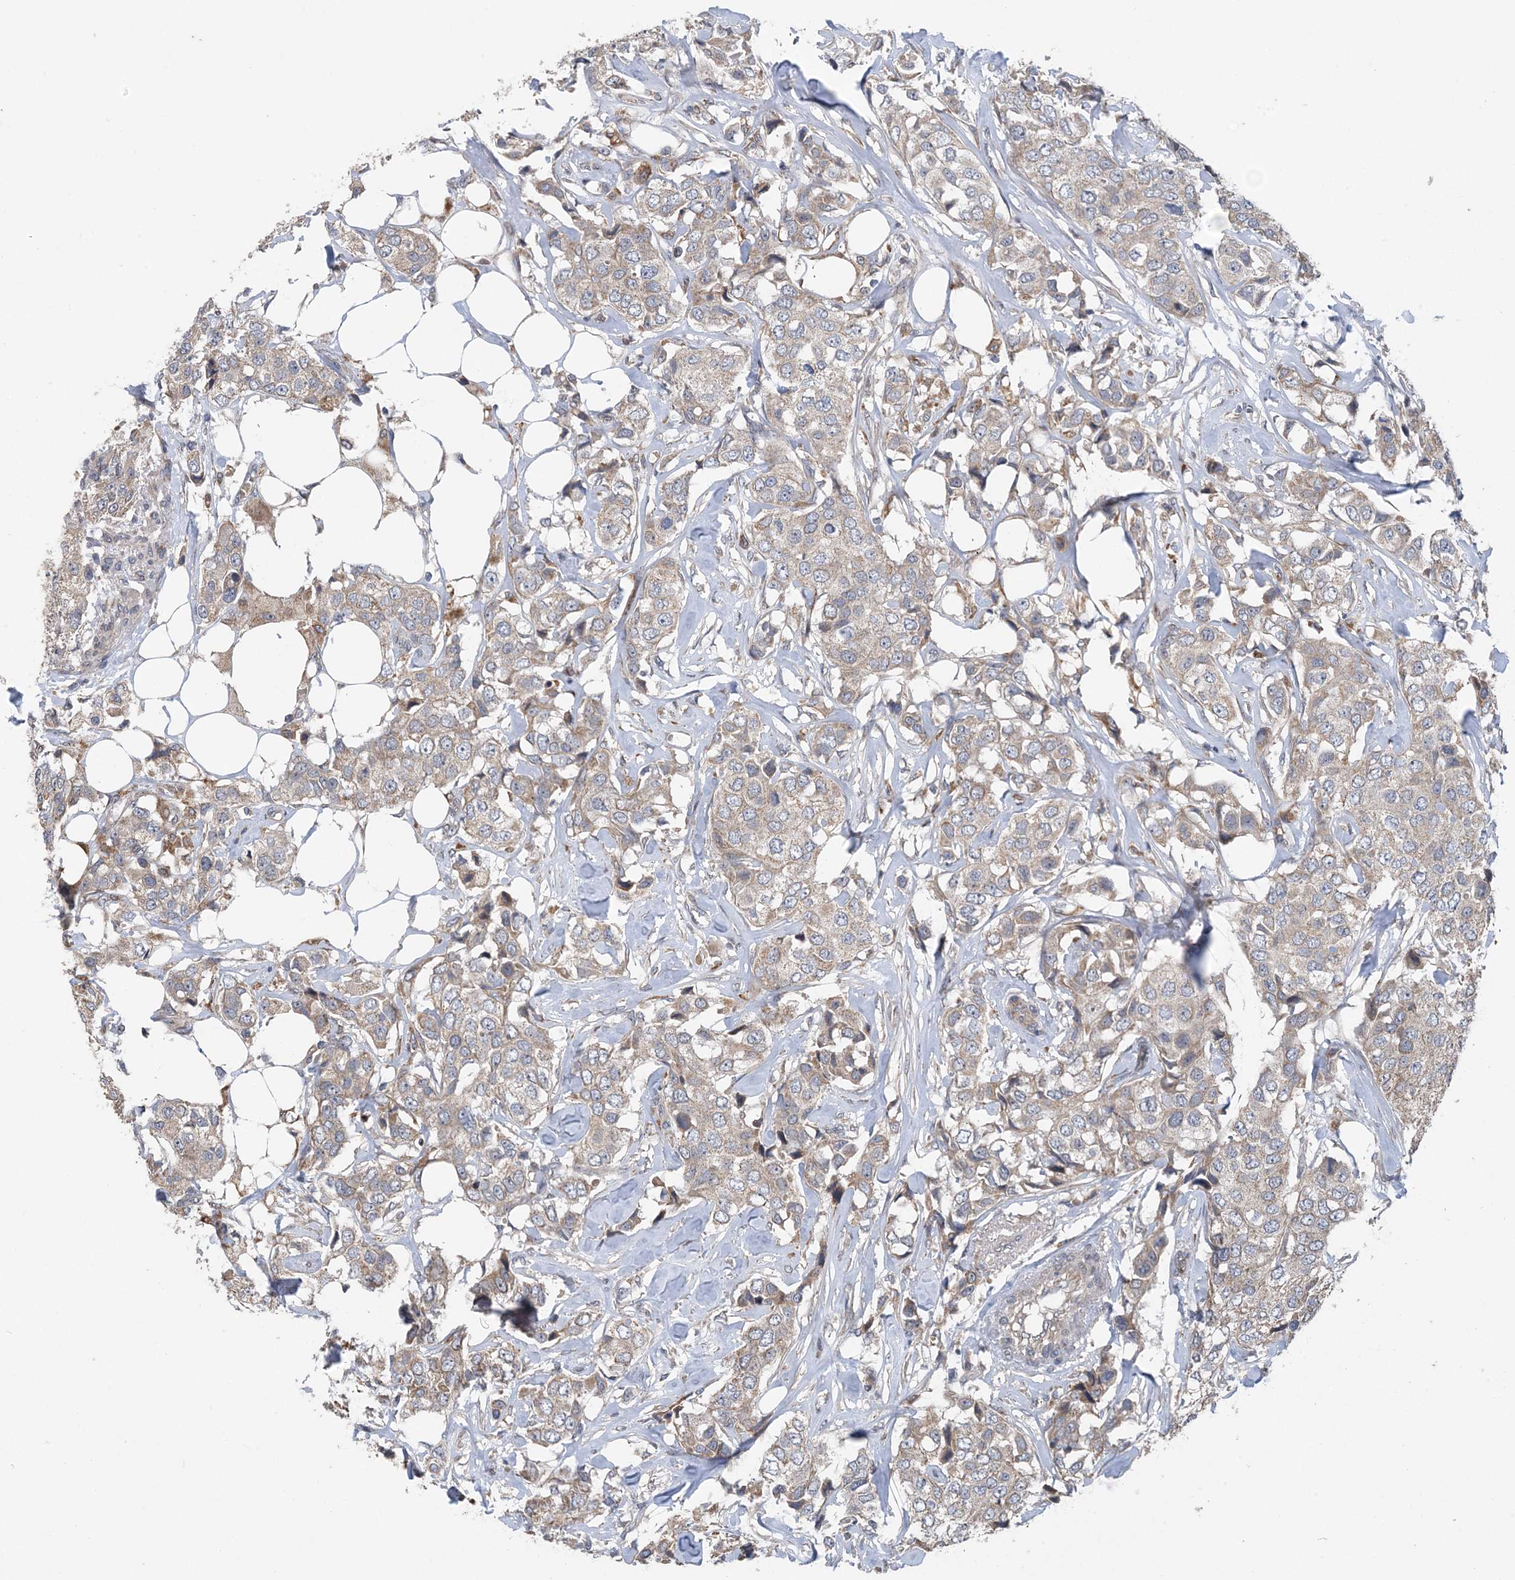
{"staining": {"intensity": "weak", "quantity": "25%-75%", "location": "cytoplasmic/membranous"}, "tissue": "breast cancer", "cell_type": "Tumor cells", "image_type": "cancer", "snomed": [{"axis": "morphology", "description": "Duct carcinoma"}, {"axis": "topography", "description": "Breast"}], "caption": "Immunohistochemical staining of breast intraductal carcinoma exhibits low levels of weak cytoplasmic/membranous positivity in approximately 25%-75% of tumor cells.", "gene": "MYO9B", "patient": {"sex": "female", "age": 80}}